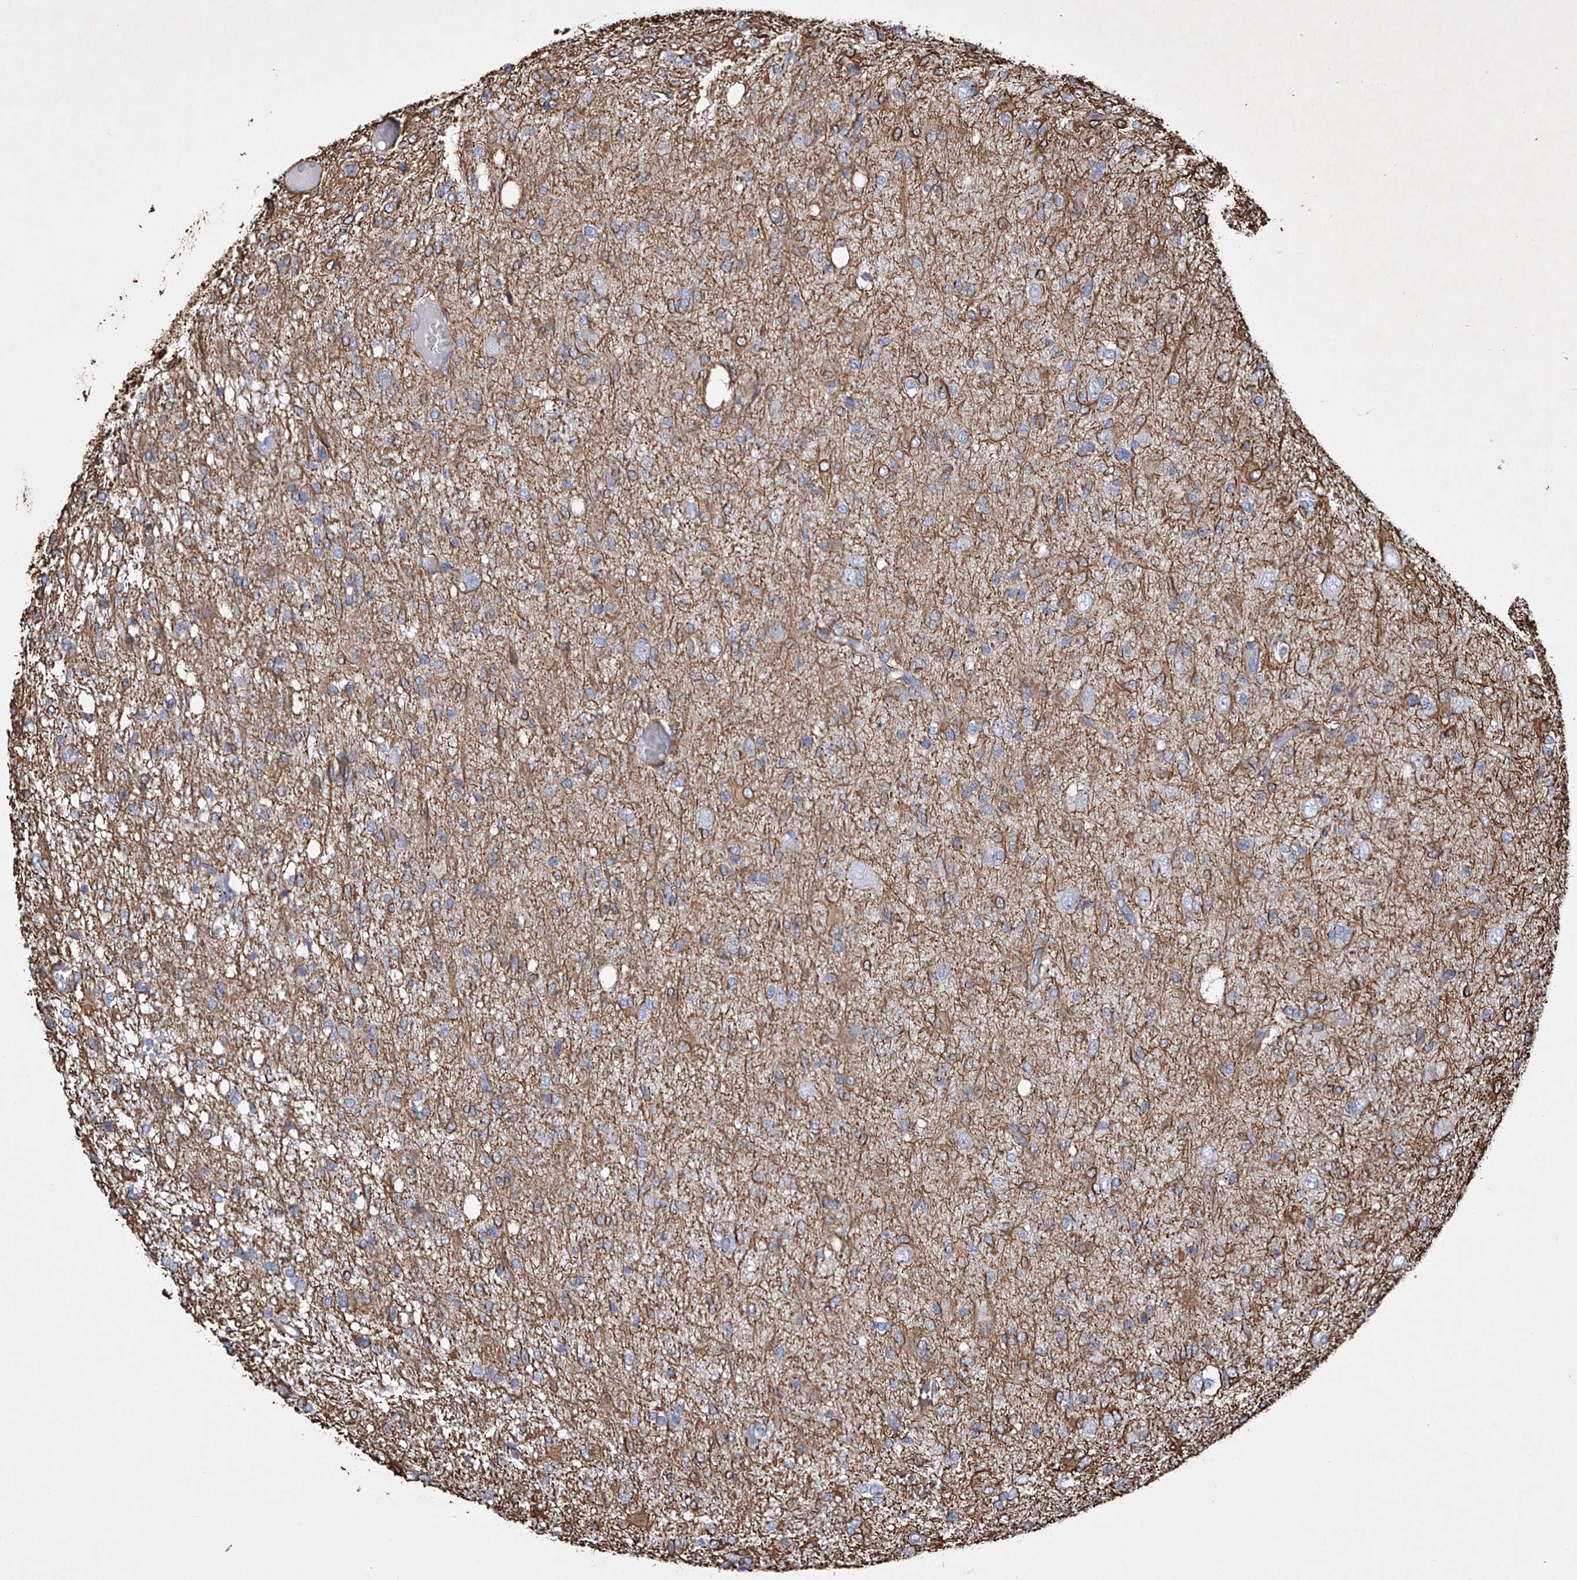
{"staining": {"intensity": "negative", "quantity": "none", "location": "none"}, "tissue": "glioma", "cell_type": "Tumor cells", "image_type": "cancer", "snomed": [{"axis": "morphology", "description": "Glioma, malignant, High grade"}, {"axis": "topography", "description": "Brain"}], "caption": "A micrograph of human high-grade glioma (malignant) is negative for staining in tumor cells.", "gene": "ADRA1A", "patient": {"sex": "female", "age": 59}}